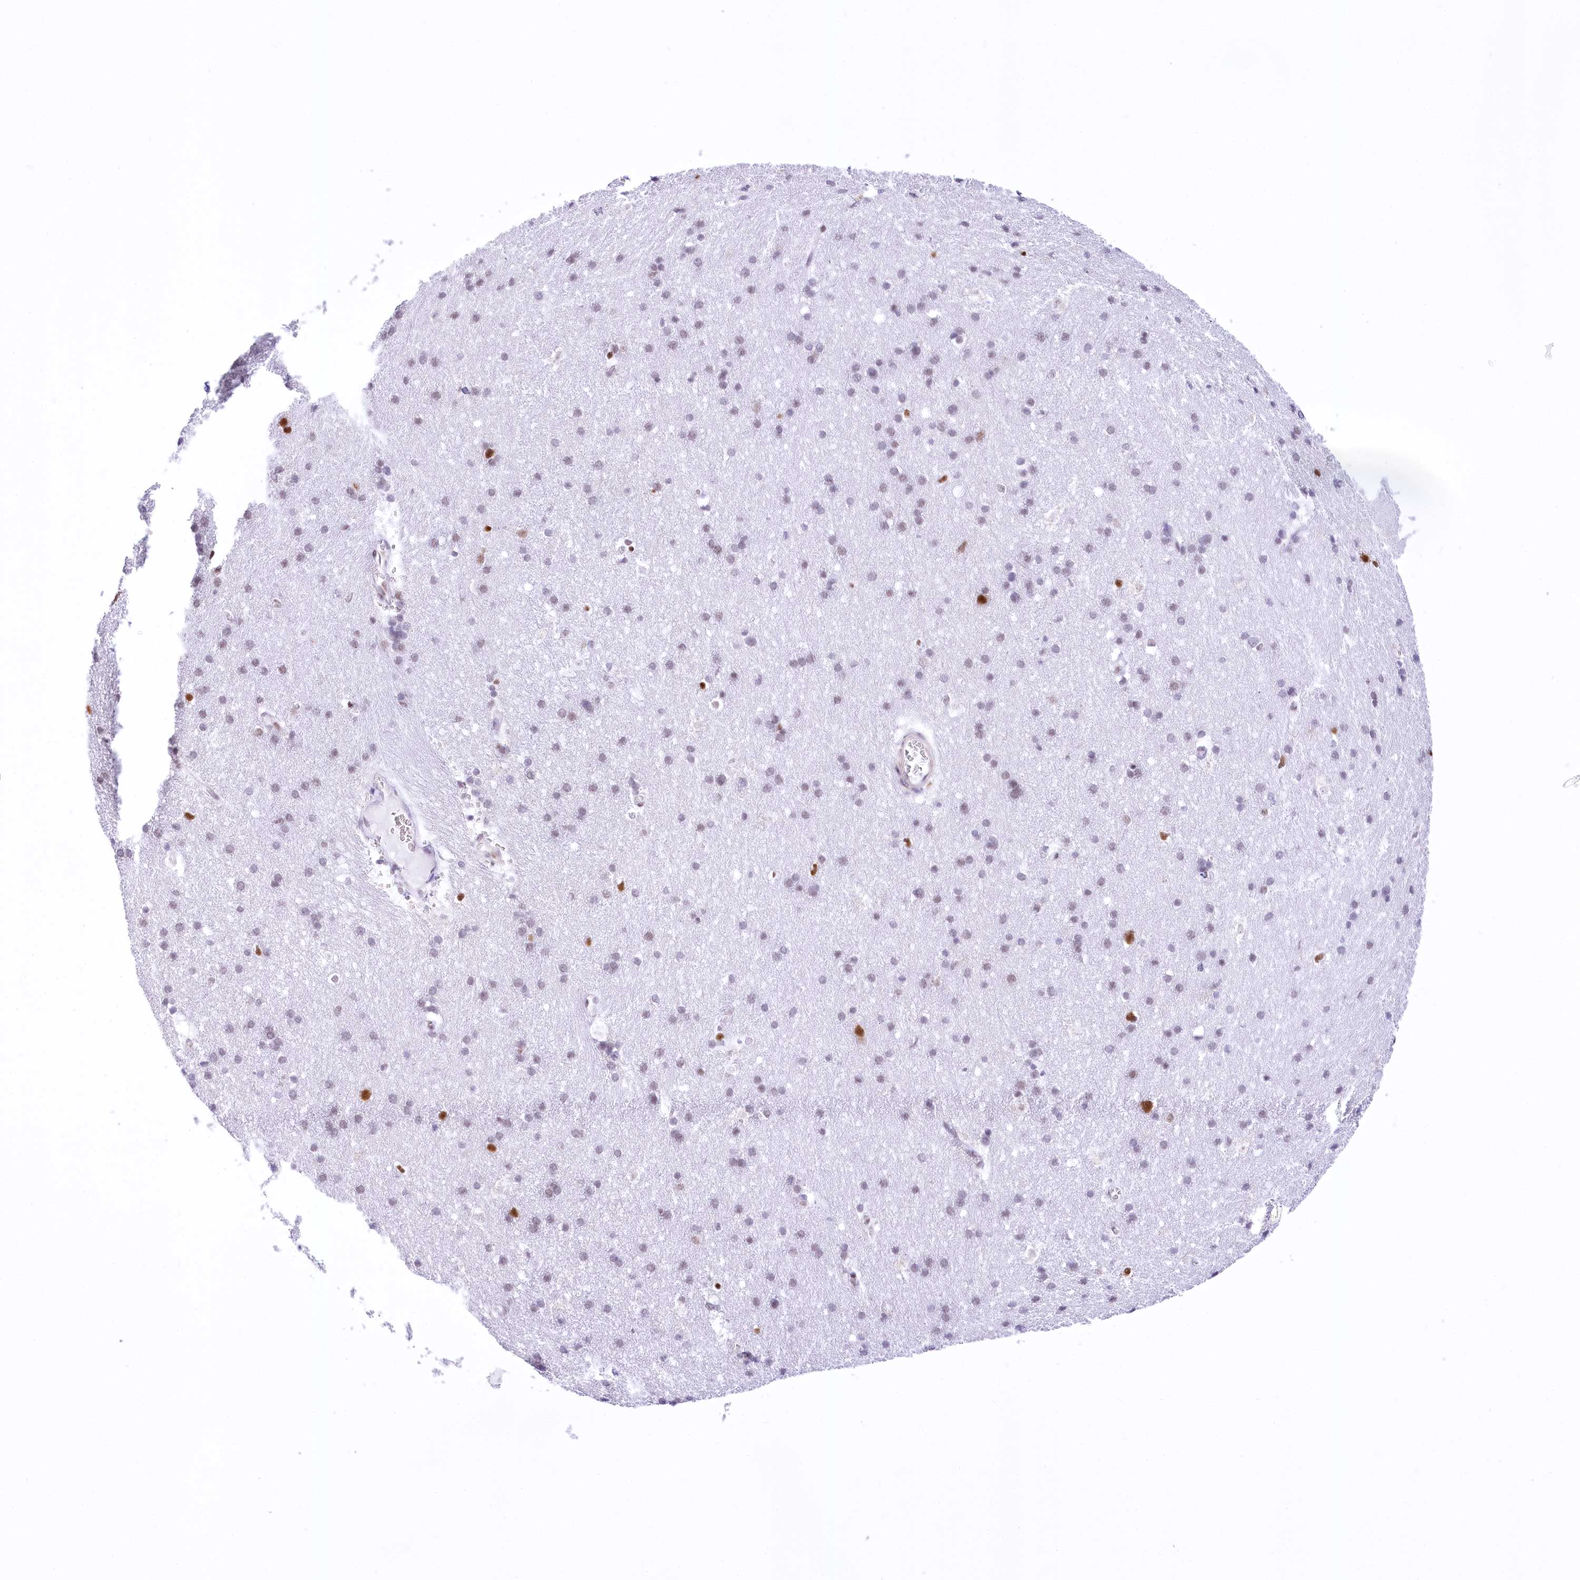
{"staining": {"intensity": "weak", "quantity": "25%-75%", "location": "nuclear"}, "tissue": "cerebral cortex", "cell_type": "Endothelial cells", "image_type": "normal", "snomed": [{"axis": "morphology", "description": "Normal tissue, NOS"}, {"axis": "topography", "description": "Cerebral cortex"}], "caption": "Immunohistochemistry photomicrograph of benign cerebral cortex: human cerebral cortex stained using immunohistochemistry (IHC) demonstrates low levels of weak protein expression localized specifically in the nuclear of endothelial cells, appearing as a nuclear brown color.", "gene": "HNRNPA0", "patient": {"sex": "male", "age": 54}}